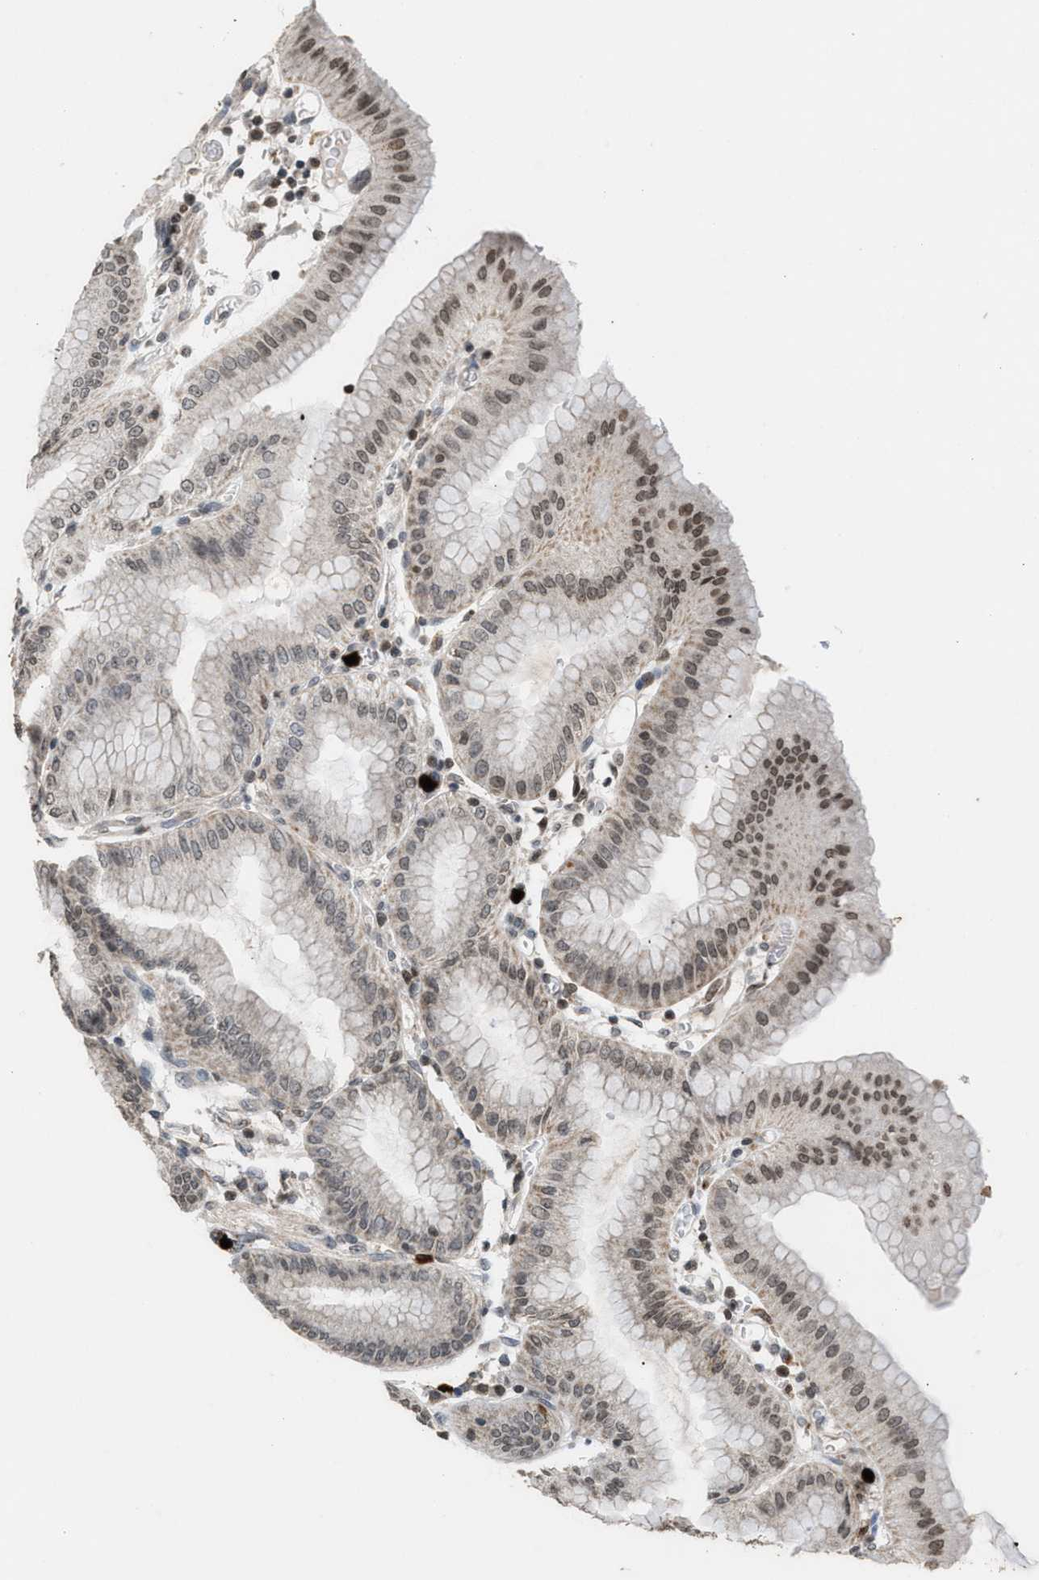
{"staining": {"intensity": "moderate", "quantity": "25%-75%", "location": "cytoplasmic/membranous,nuclear"}, "tissue": "stomach", "cell_type": "Glandular cells", "image_type": "normal", "snomed": [{"axis": "morphology", "description": "Normal tissue, NOS"}, {"axis": "topography", "description": "Stomach, lower"}], "caption": "Immunohistochemistry (DAB) staining of benign stomach reveals moderate cytoplasmic/membranous,nuclear protein staining in approximately 25%-75% of glandular cells.", "gene": "PRUNE2", "patient": {"sex": "male", "age": 71}}